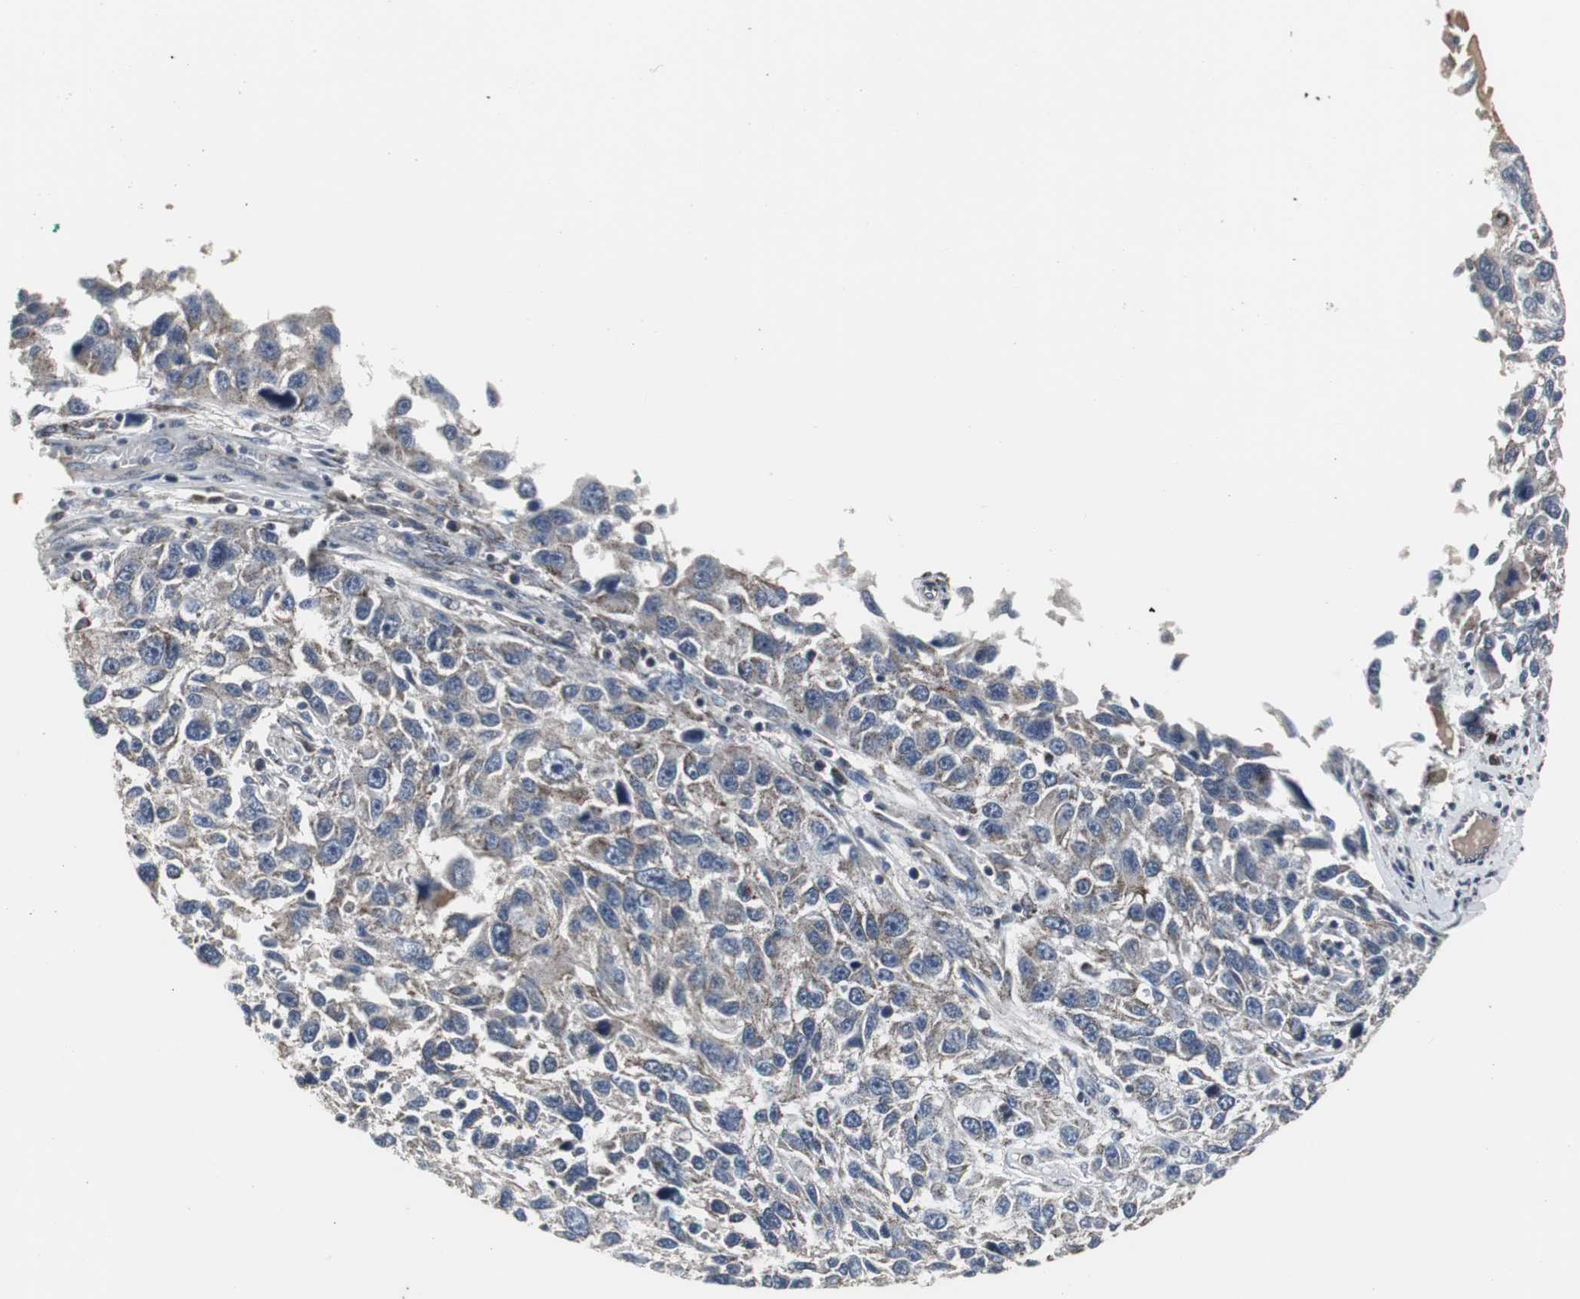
{"staining": {"intensity": "weak", "quantity": "<25%", "location": "cytoplasmic/membranous"}, "tissue": "melanoma", "cell_type": "Tumor cells", "image_type": "cancer", "snomed": [{"axis": "morphology", "description": "Malignant melanoma, NOS"}, {"axis": "topography", "description": "Skin"}], "caption": "IHC micrograph of human melanoma stained for a protein (brown), which exhibits no expression in tumor cells.", "gene": "ACAA1", "patient": {"sex": "male", "age": 53}}